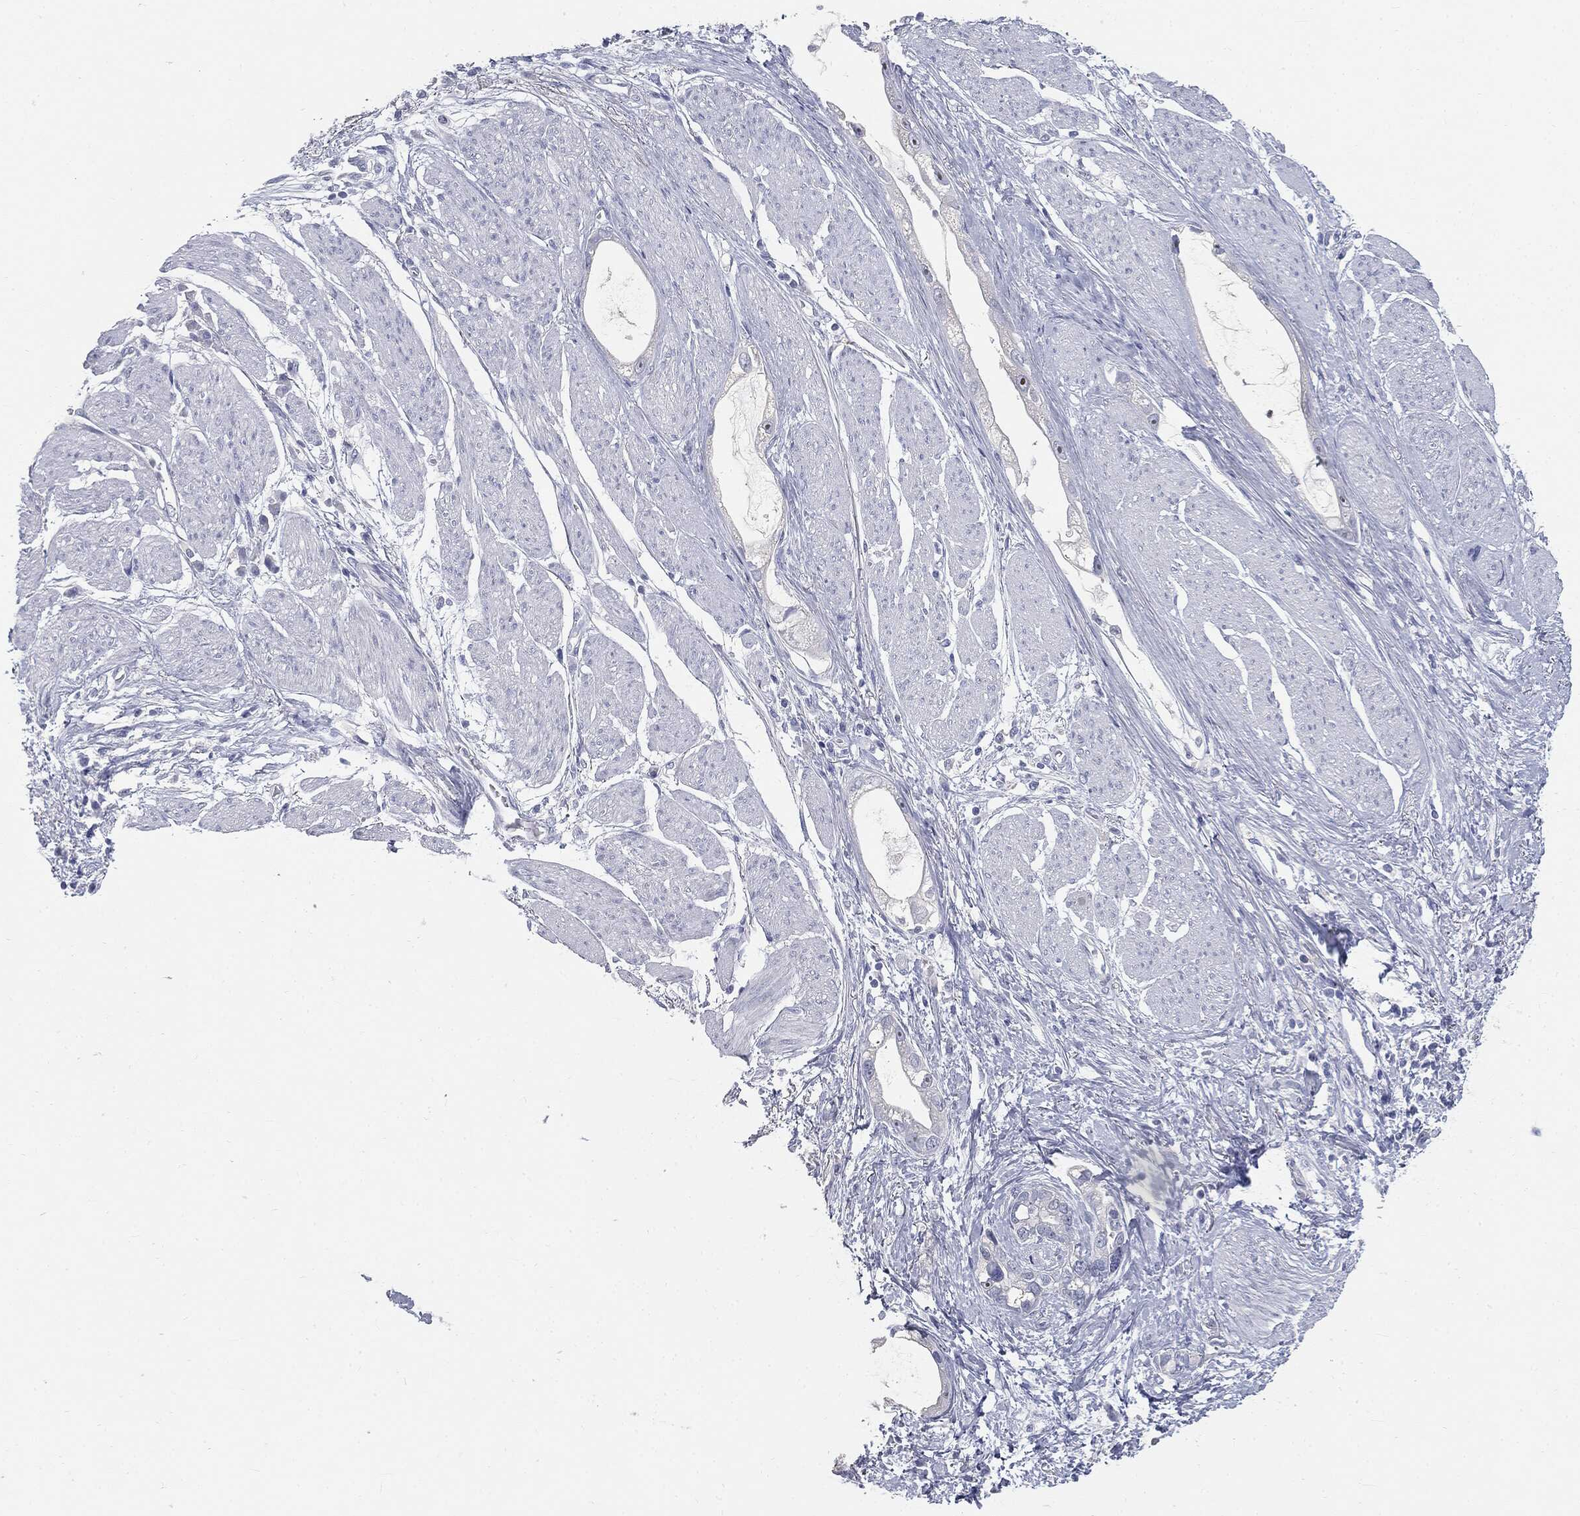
{"staining": {"intensity": "negative", "quantity": "none", "location": "none"}, "tissue": "stomach cancer", "cell_type": "Tumor cells", "image_type": "cancer", "snomed": [{"axis": "morphology", "description": "Adenocarcinoma, NOS"}, {"axis": "topography", "description": "Stomach"}], "caption": "There is no significant staining in tumor cells of adenocarcinoma (stomach). The staining was performed using DAB (3,3'-diaminobenzidine) to visualize the protein expression in brown, while the nuclei were stained in blue with hematoxylin (Magnification: 20x).", "gene": "CUZD1", "patient": {"sex": "male", "age": 55}}